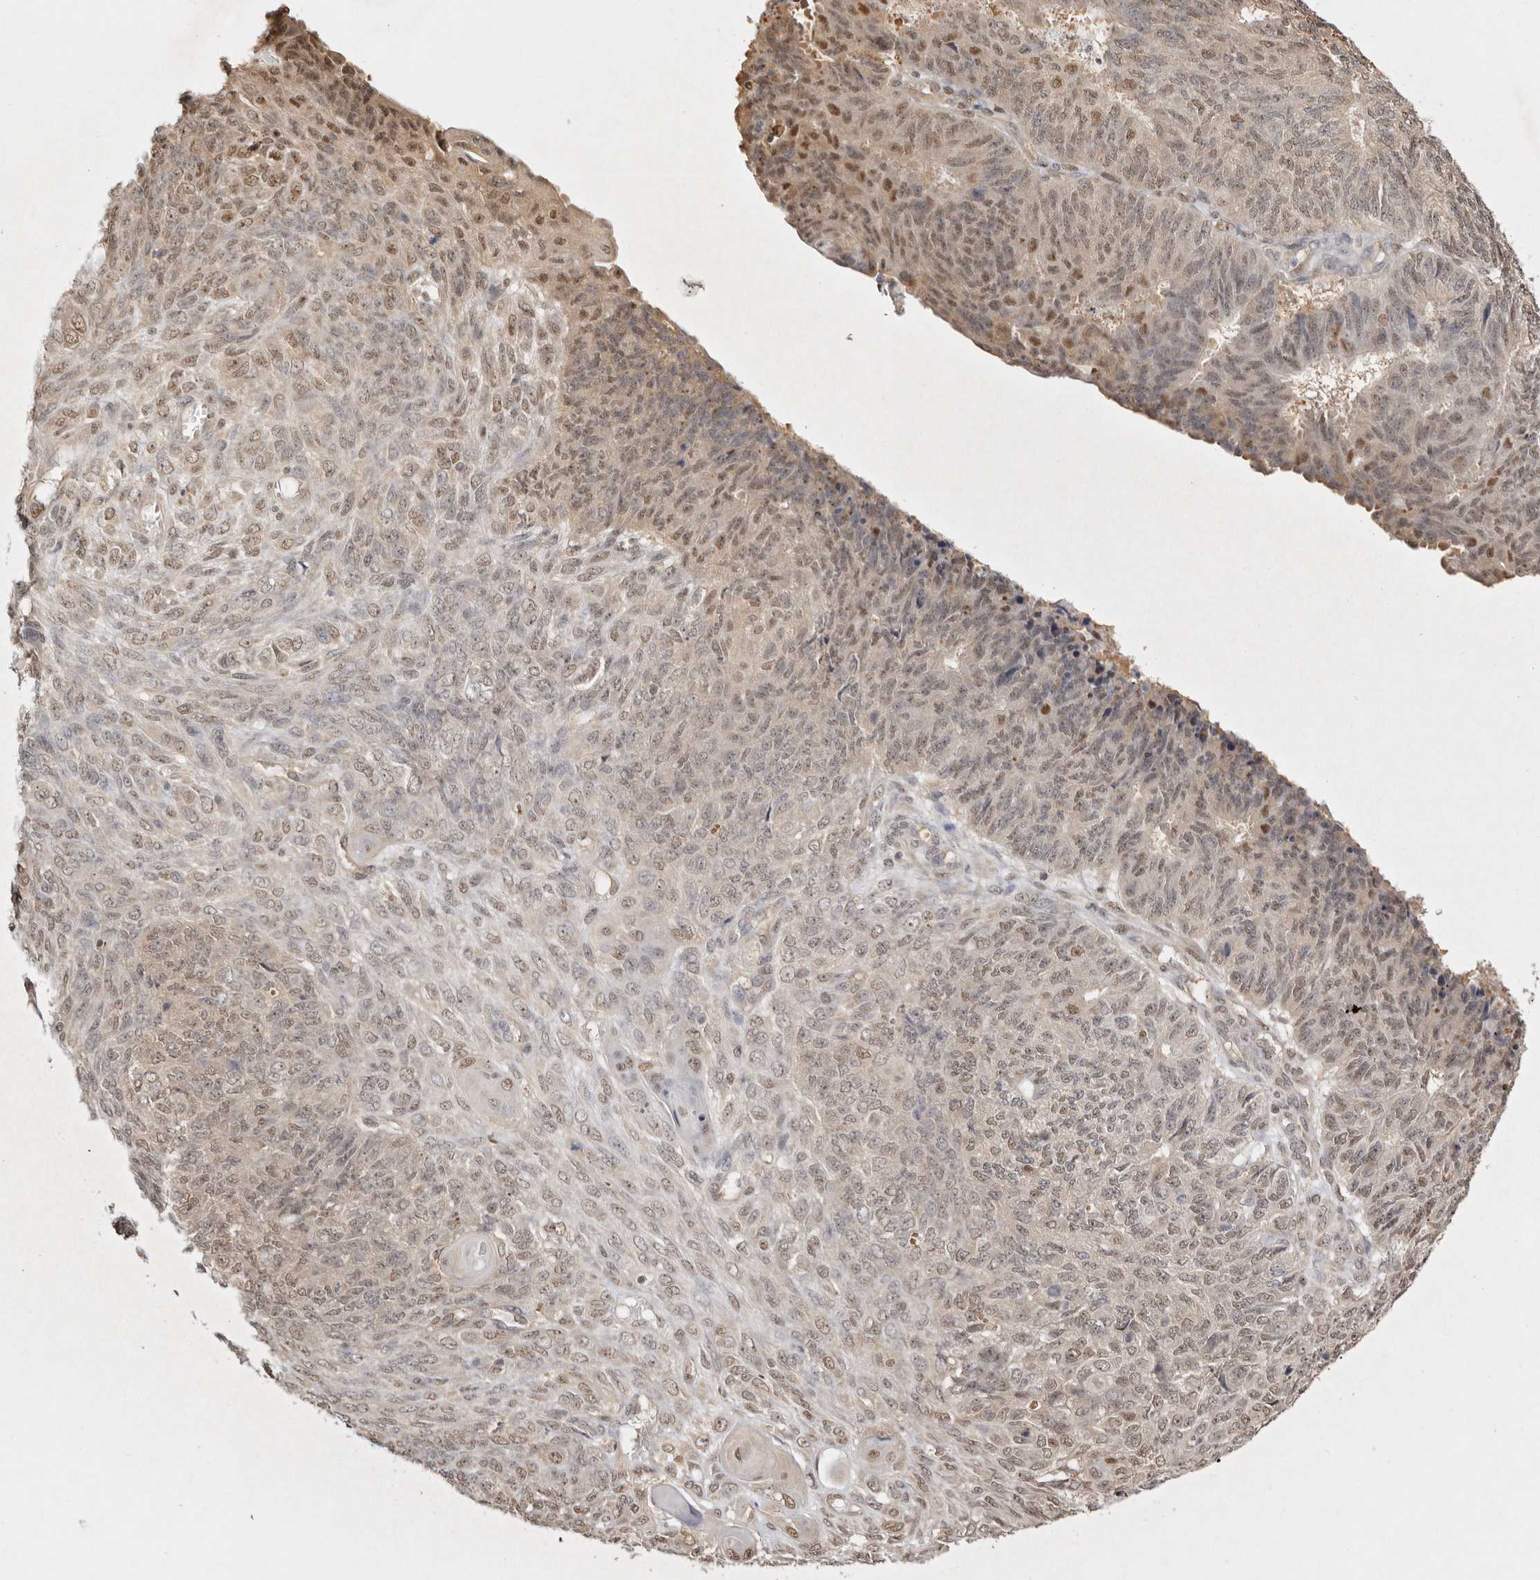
{"staining": {"intensity": "weak", "quantity": ">75%", "location": "nuclear"}, "tissue": "endometrial cancer", "cell_type": "Tumor cells", "image_type": "cancer", "snomed": [{"axis": "morphology", "description": "Adenocarcinoma, NOS"}, {"axis": "topography", "description": "Endometrium"}], "caption": "Protein analysis of endometrial cancer (adenocarcinoma) tissue demonstrates weak nuclear staining in about >75% of tumor cells.", "gene": "PSMA5", "patient": {"sex": "female", "age": 32}}